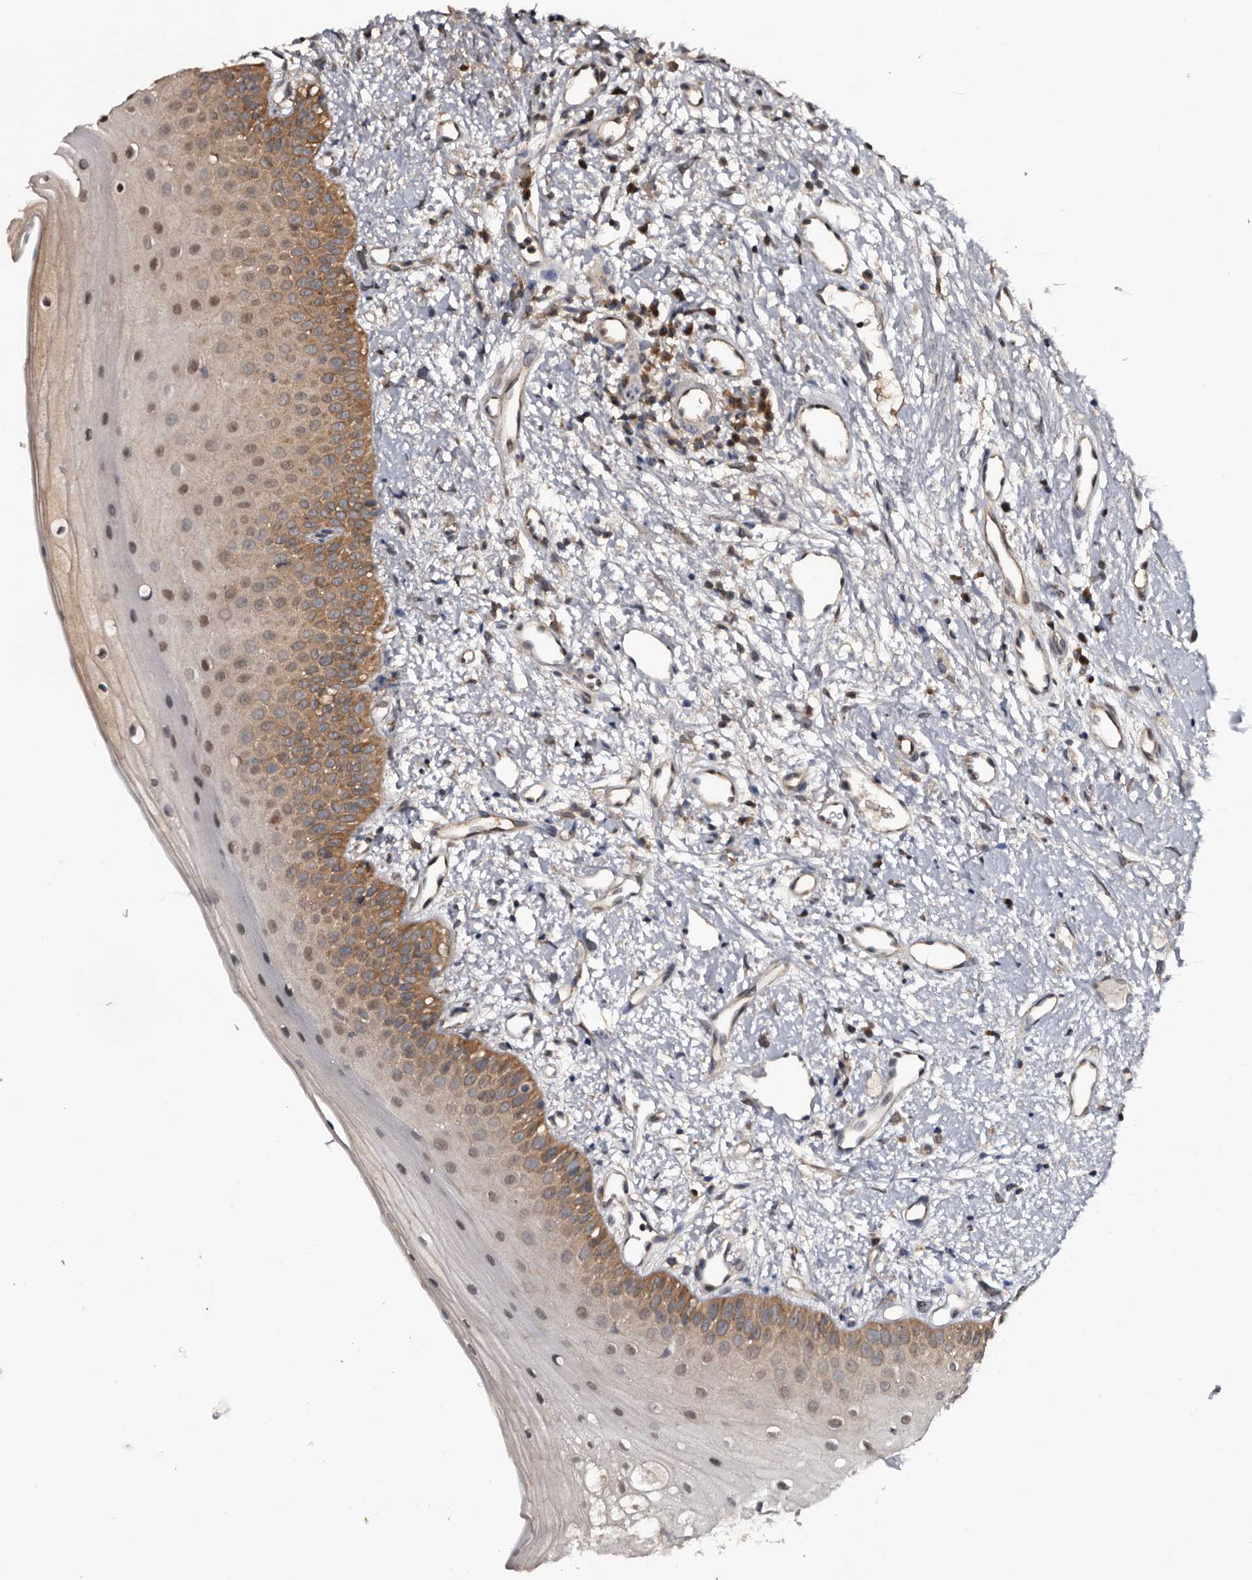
{"staining": {"intensity": "moderate", "quantity": ">75%", "location": "cytoplasmic/membranous,nuclear"}, "tissue": "oral mucosa", "cell_type": "Squamous epithelial cells", "image_type": "normal", "snomed": [{"axis": "morphology", "description": "Normal tissue, NOS"}, {"axis": "topography", "description": "Oral tissue"}], "caption": "Immunohistochemistry (IHC) histopathology image of normal oral mucosa stained for a protein (brown), which reveals medium levels of moderate cytoplasmic/membranous,nuclear expression in approximately >75% of squamous epithelial cells.", "gene": "TTI2", "patient": {"sex": "female", "age": 63}}